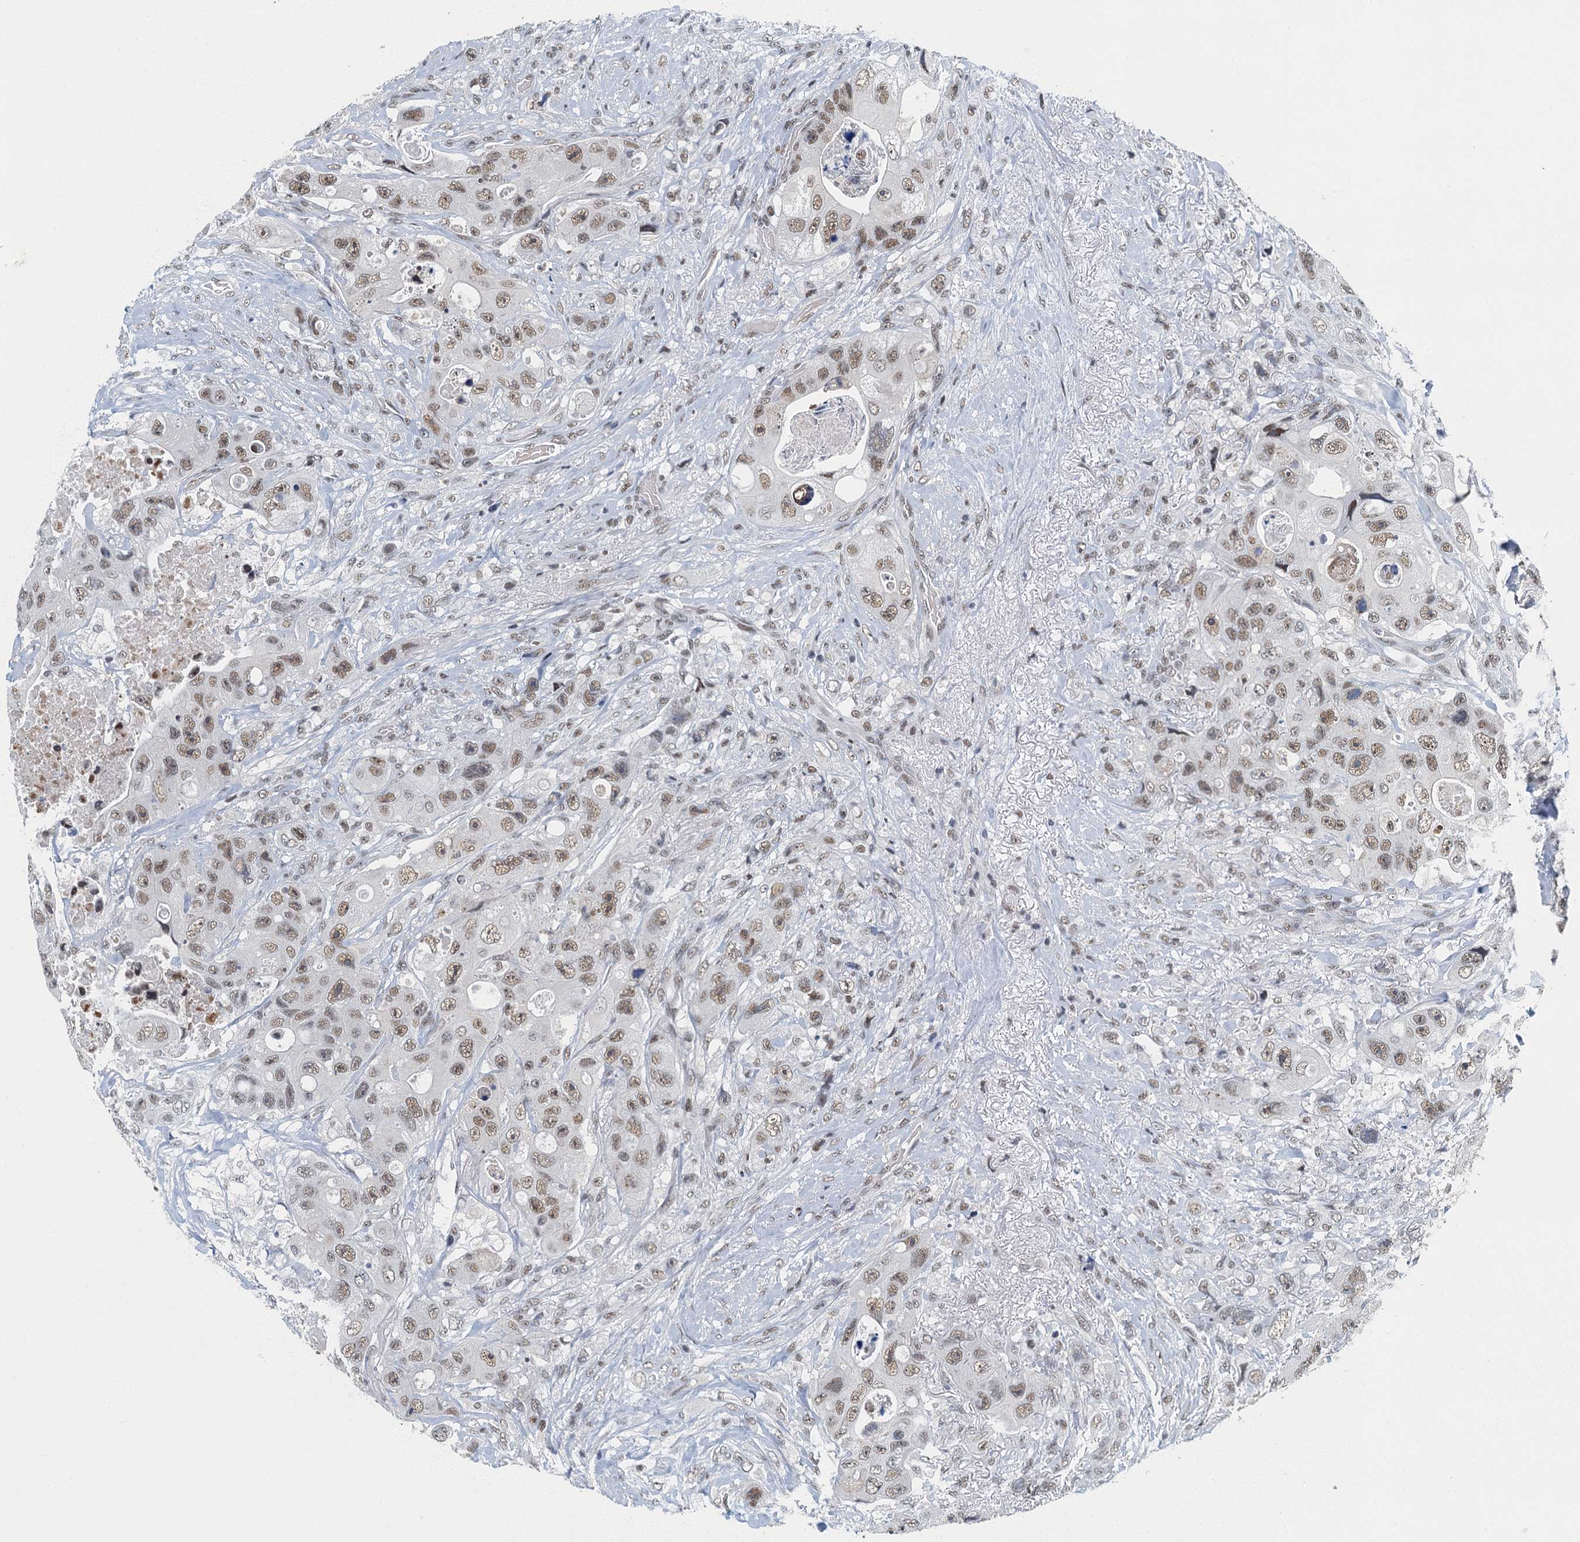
{"staining": {"intensity": "moderate", "quantity": ">75%", "location": "nuclear"}, "tissue": "colorectal cancer", "cell_type": "Tumor cells", "image_type": "cancer", "snomed": [{"axis": "morphology", "description": "Adenocarcinoma, NOS"}, {"axis": "topography", "description": "Colon"}], "caption": "Colorectal cancer (adenocarcinoma) stained with IHC reveals moderate nuclear expression in about >75% of tumor cells.", "gene": "GADL1", "patient": {"sex": "female", "age": 46}}